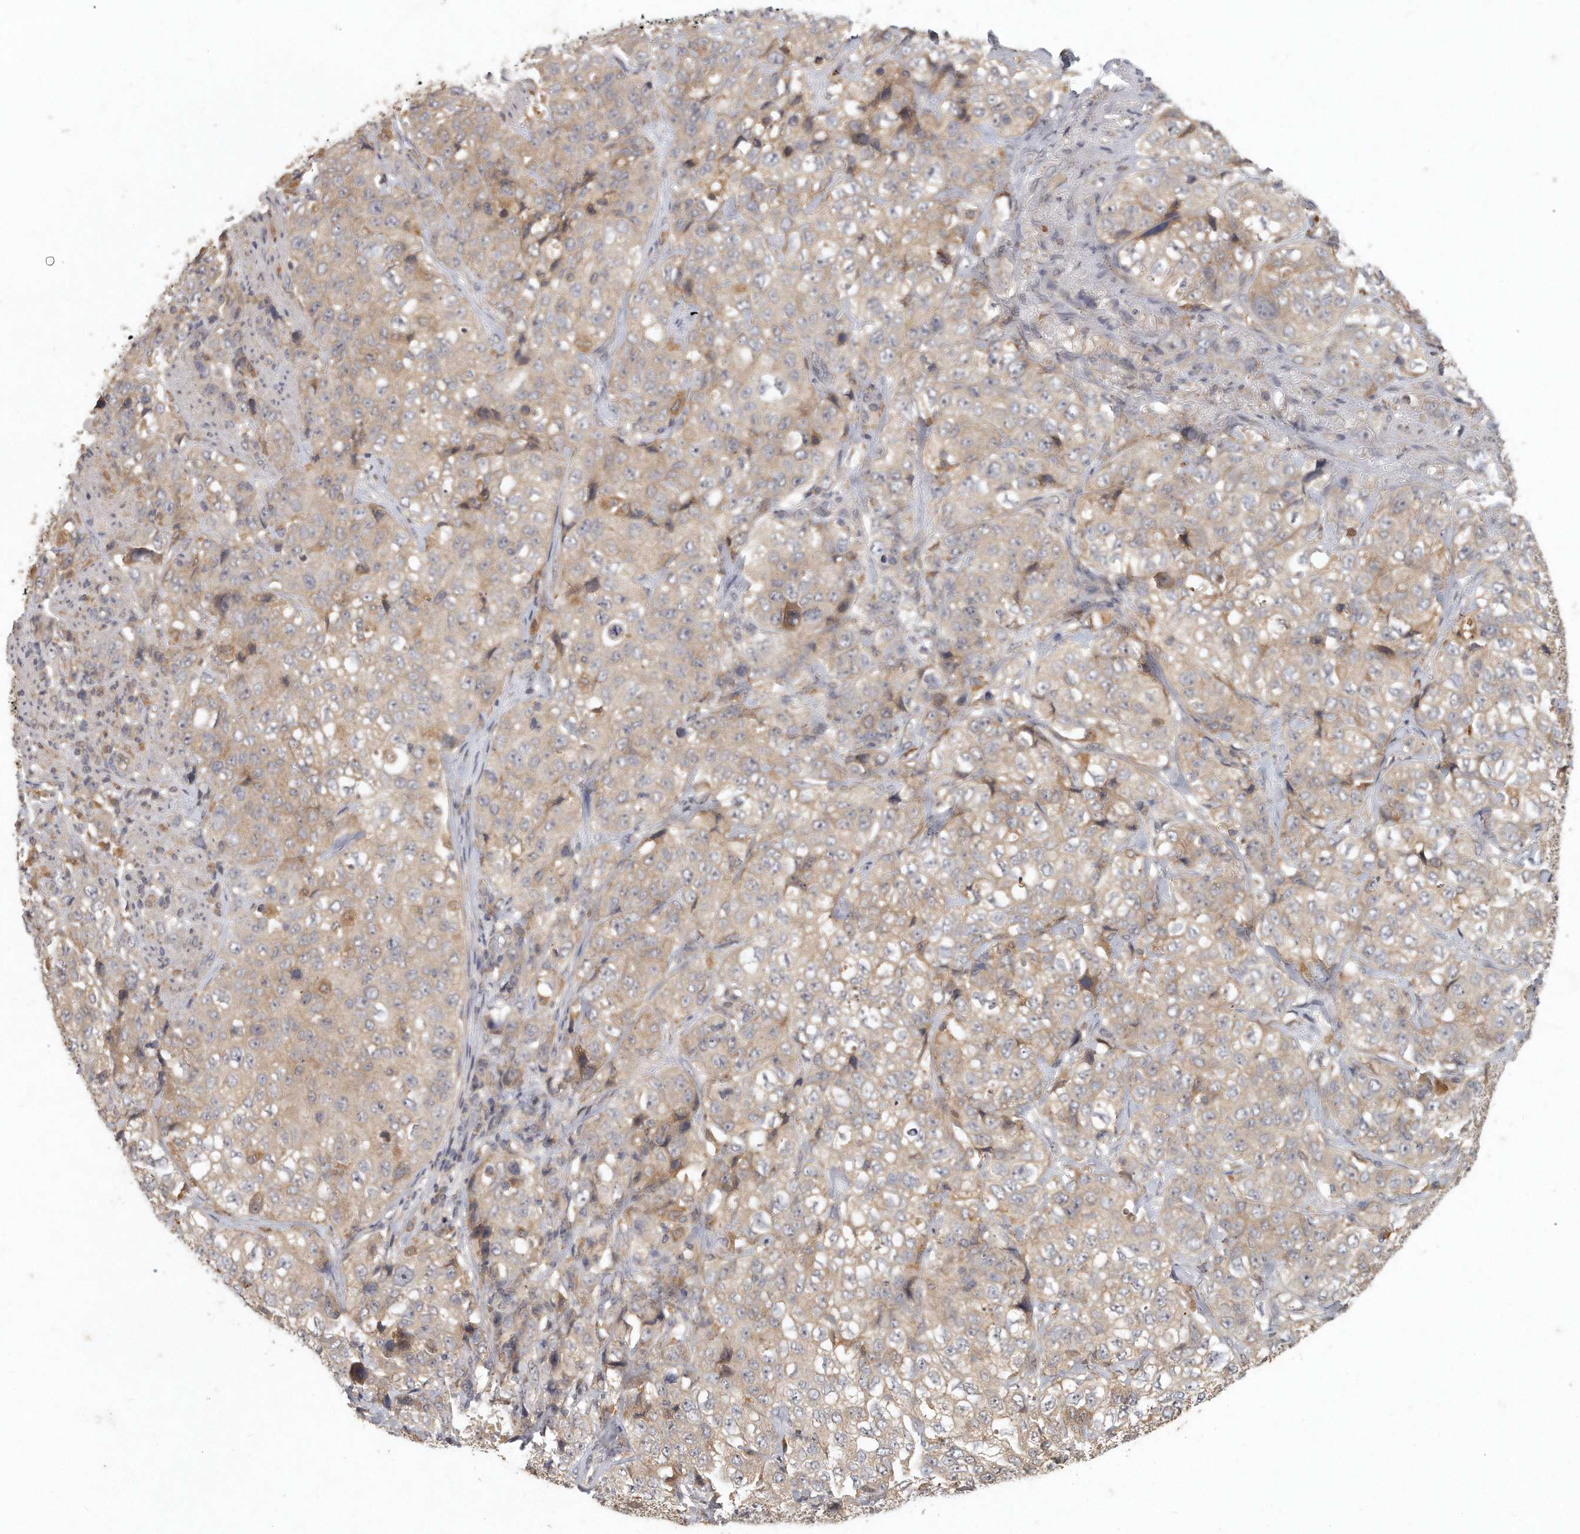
{"staining": {"intensity": "weak", "quantity": ">75%", "location": "cytoplasmic/membranous"}, "tissue": "stomach cancer", "cell_type": "Tumor cells", "image_type": "cancer", "snomed": [{"axis": "morphology", "description": "Adenocarcinoma, NOS"}, {"axis": "topography", "description": "Stomach"}], "caption": "Immunohistochemistry (DAB (3,3'-diaminobenzidine)) staining of human stomach cancer (adenocarcinoma) exhibits weak cytoplasmic/membranous protein expression in about >75% of tumor cells.", "gene": "LGALS8", "patient": {"sex": "male", "age": 48}}